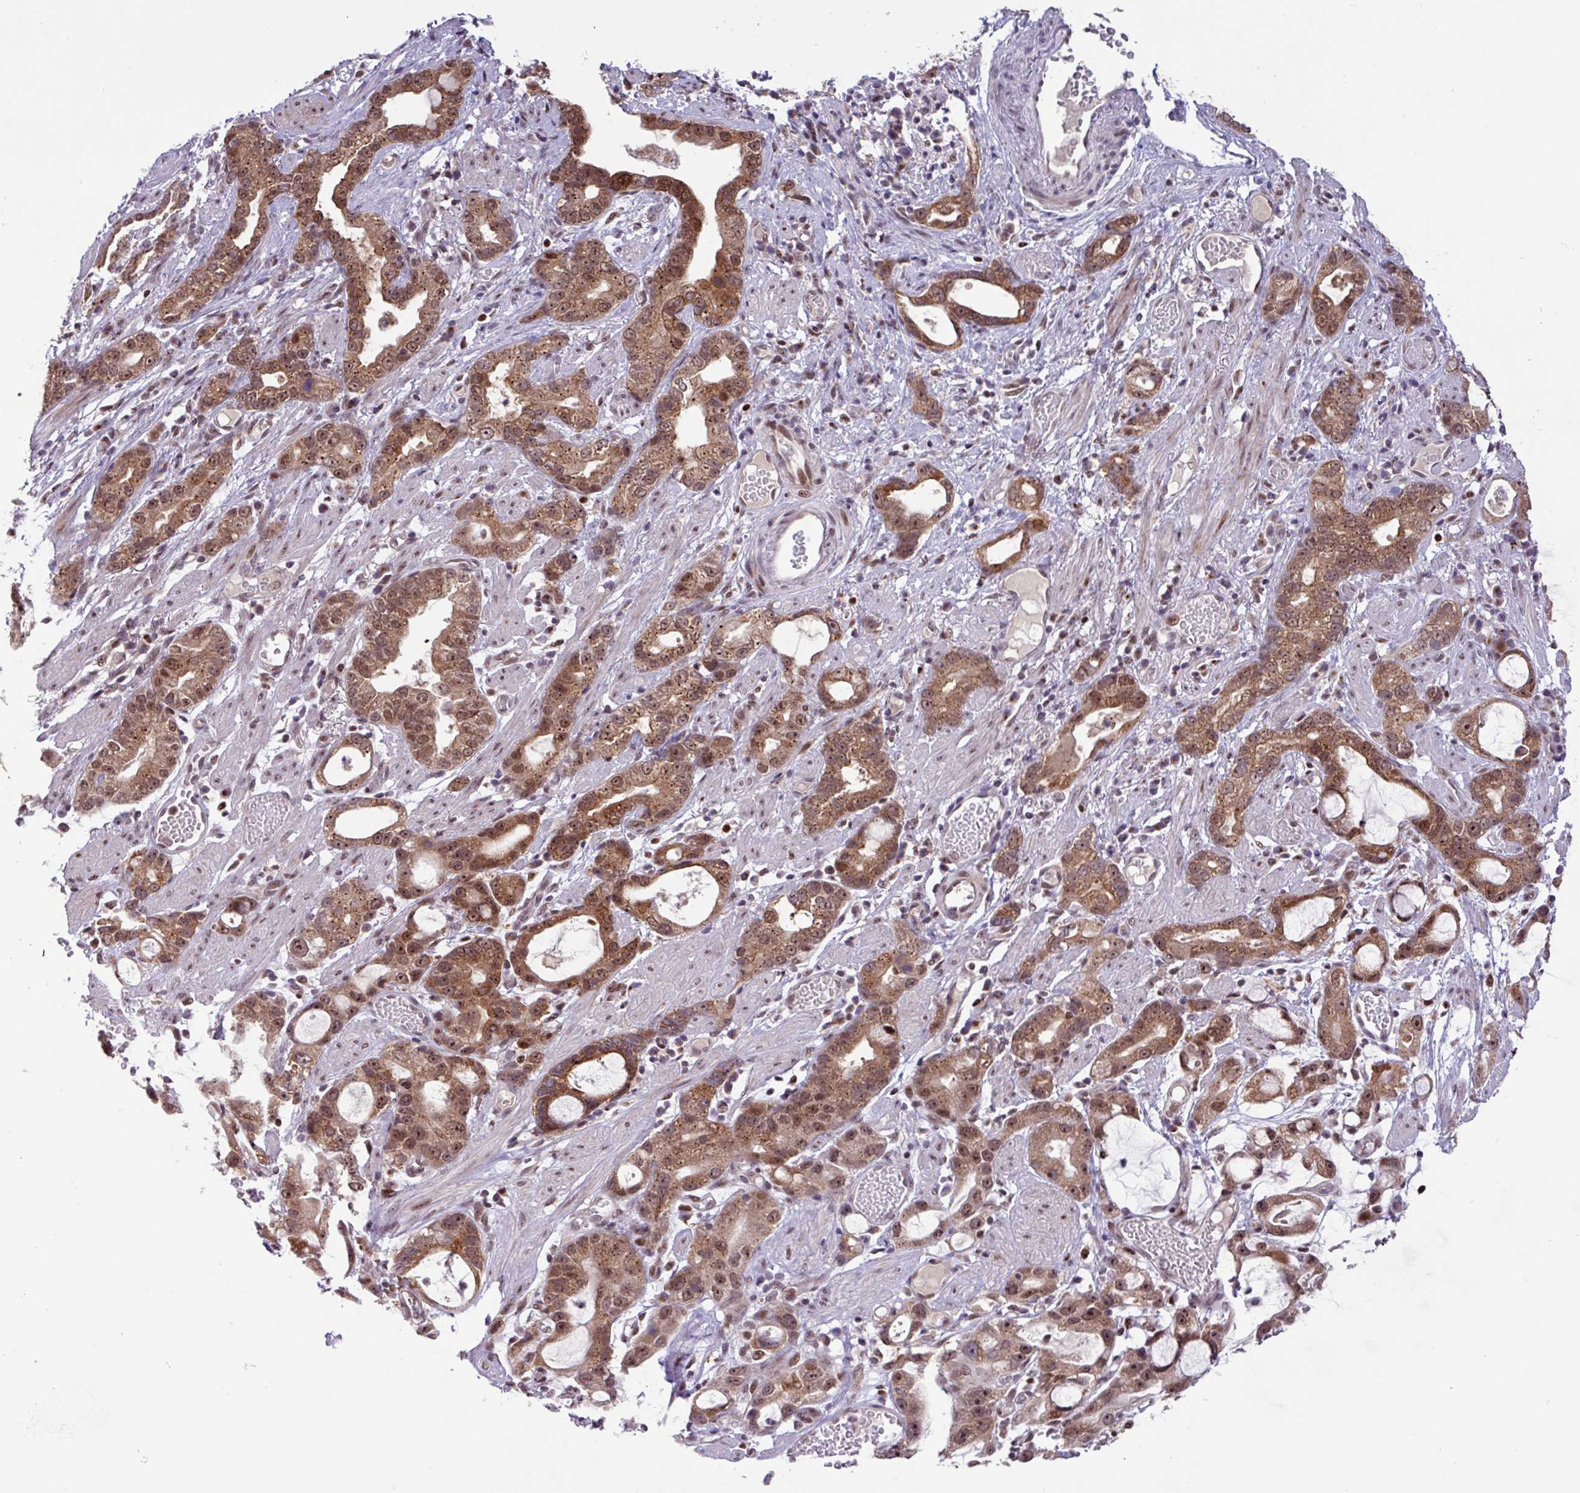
{"staining": {"intensity": "moderate", "quantity": ">75%", "location": "cytoplasmic/membranous,nuclear"}, "tissue": "stomach cancer", "cell_type": "Tumor cells", "image_type": "cancer", "snomed": [{"axis": "morphology", "description": "Adenocarcinoma, NOS"}, {"axis": "topography", "description": "Stomach"}], "caption": "Immunohistochemistry micrograph of human adenocarcinoma (stomach) stained for a protein (brown), which reveals medium levels of moderate cytoplasmic/membranous and nuclear positivity in about >75% of tumor cells.", "gene": "BRD3", "patient": {"sex": "male", "age": 55}}